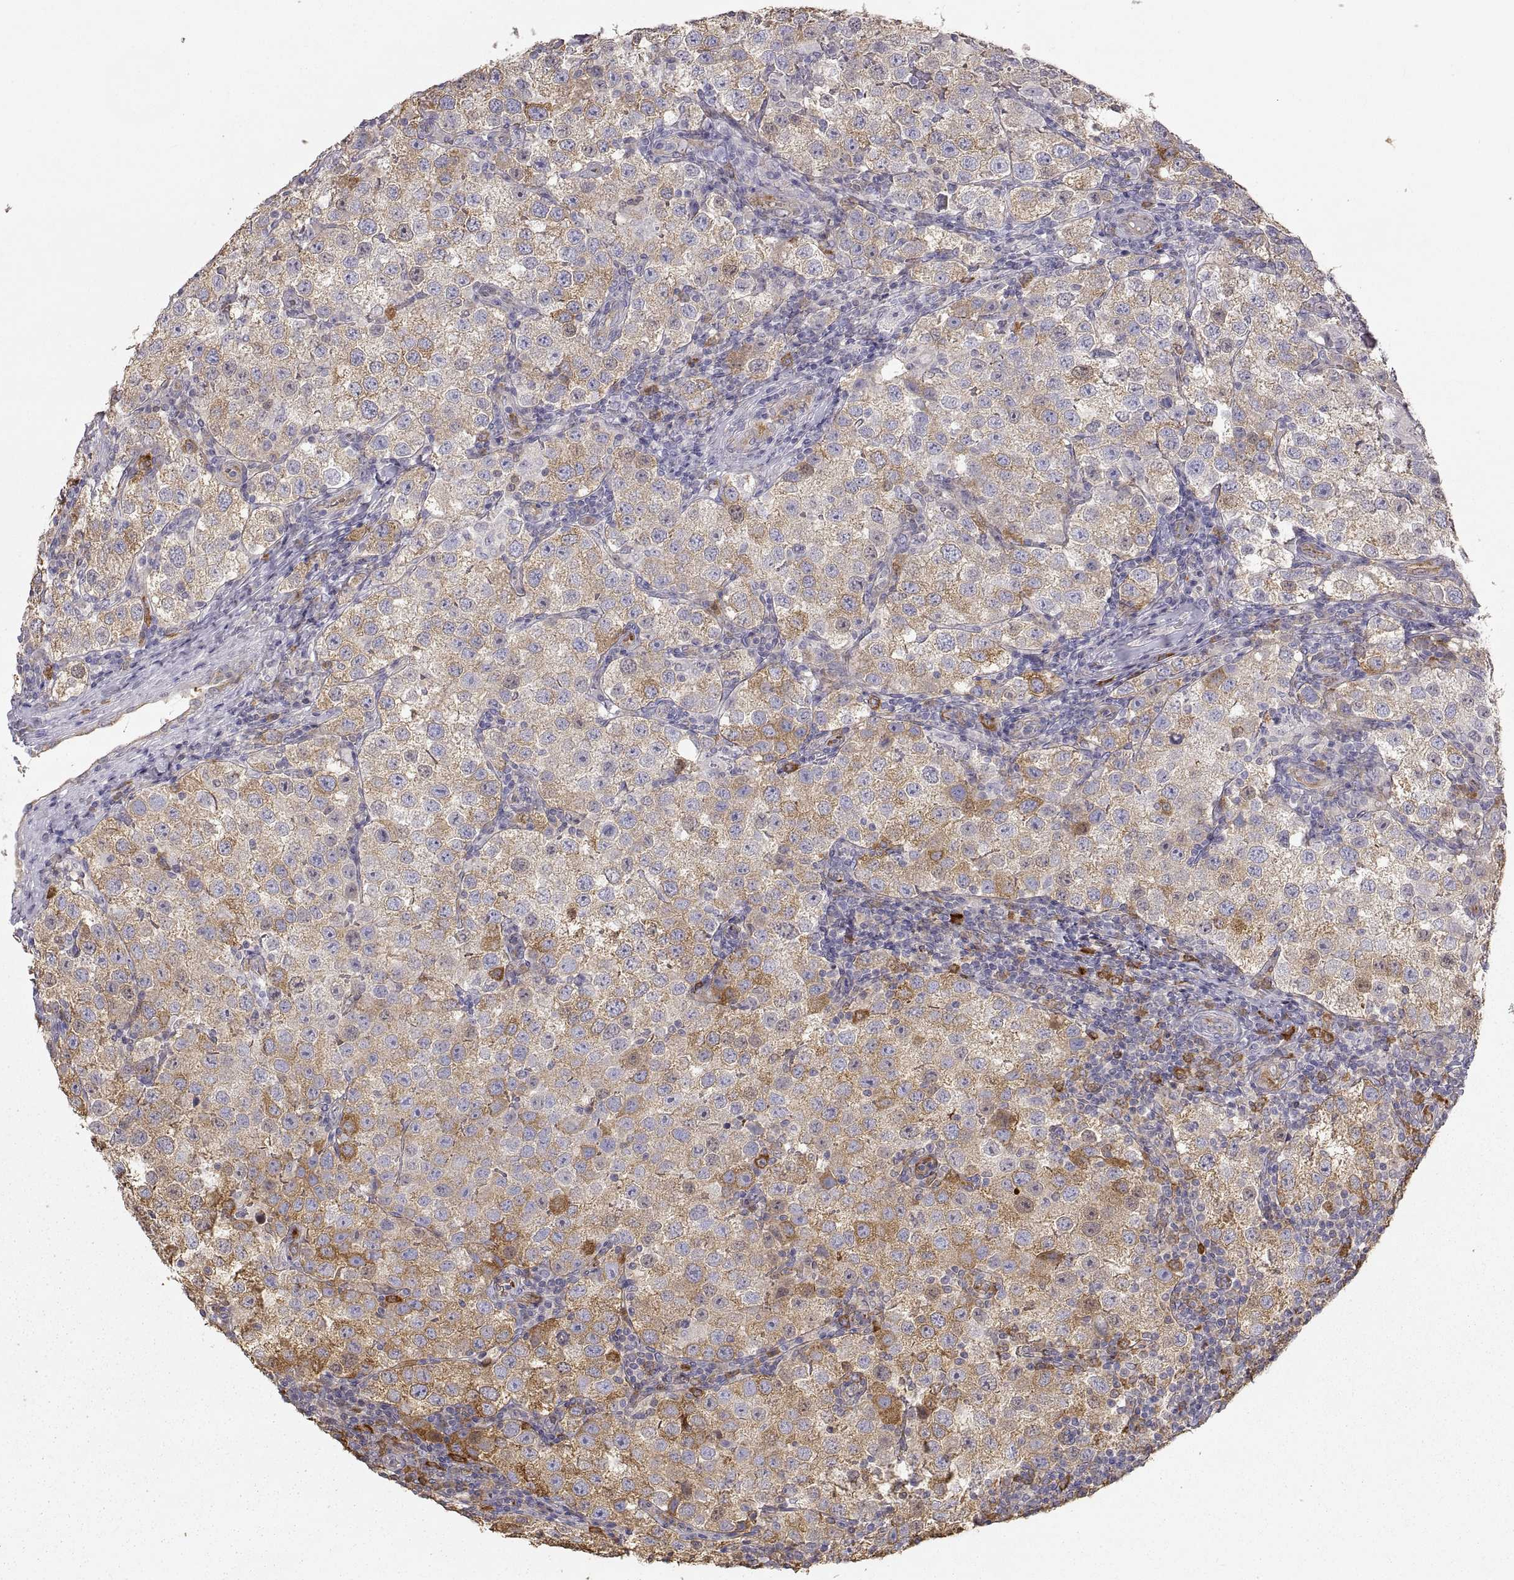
{"staining": {"intensity": "moderate", "quantity": "<25%", "location": "cytoplasmic/membranous"}, "tissue": "testis cancer", "cell_type": "Tumor cells", "image_type": "cancer", "snomed": [{"axis": "morphology", "description": "Seminoma, NOS"}, {"axis": "topography", "description": "Testis"}], "caption": "An immunohistochemistry photomicrograph of tumor tissue is shown. Protein staining in brown labels moderate cytoplasmic/membranous positivity in seminoma (testis) within tumor cells.", "gene": "HSP90AB1", "patient": {"sex": "male", "age": 37}}